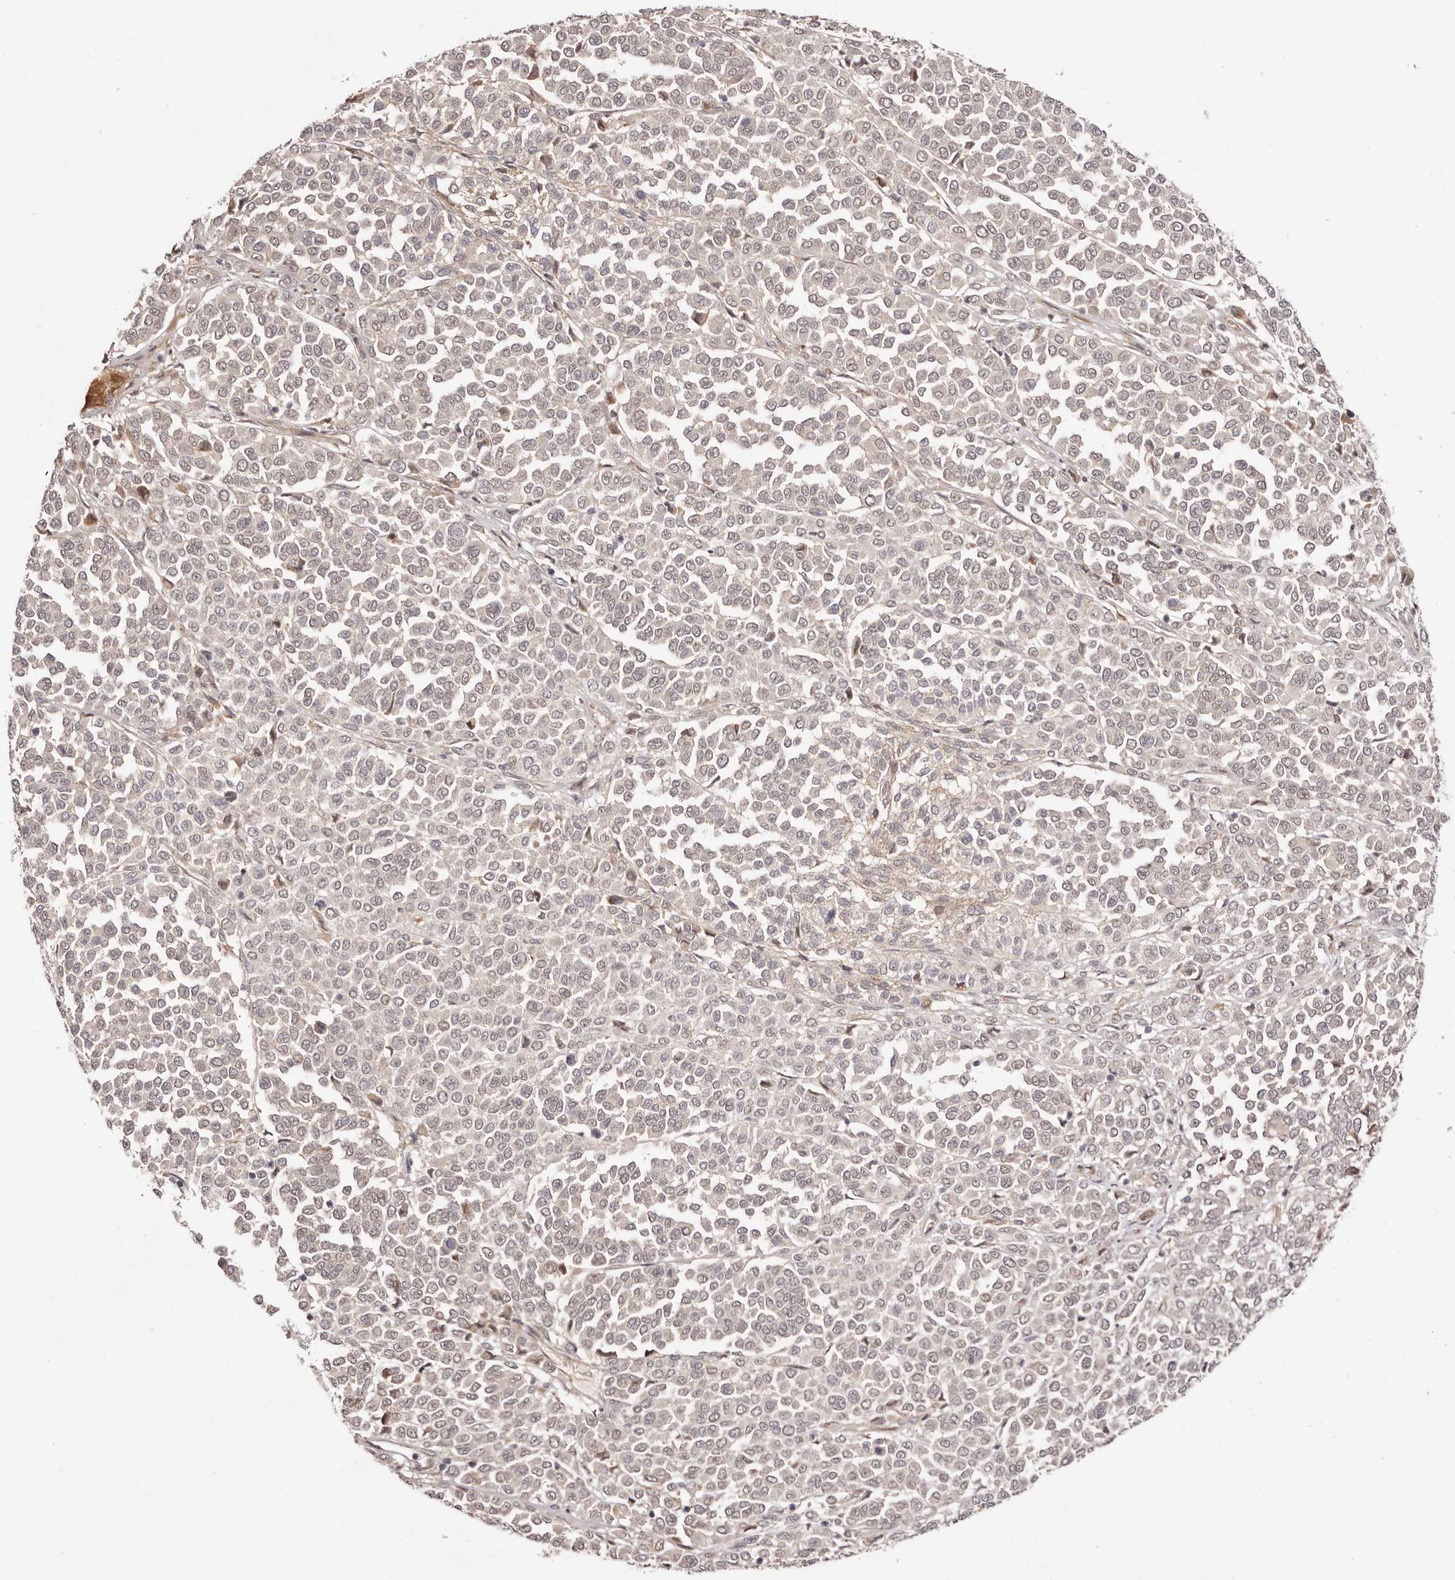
{"staining": {"intensity": "negative", "quantity": "none", "location": "none"}, "tissue": "melanoma", "cell_type": "Tumor cells", "image_type": "cancer", "snomed": [{"axis": "morphology", "description": "Malignant melanoma, Metastatic site"}, {"axis": "topography", "description": "Pancreas"}], "caption": "This is an IHC histopathology image of melanoma. There is no staining in tumor cells.", "gene": "EGR3", "patient": {"sex": "female", "age": 30}}